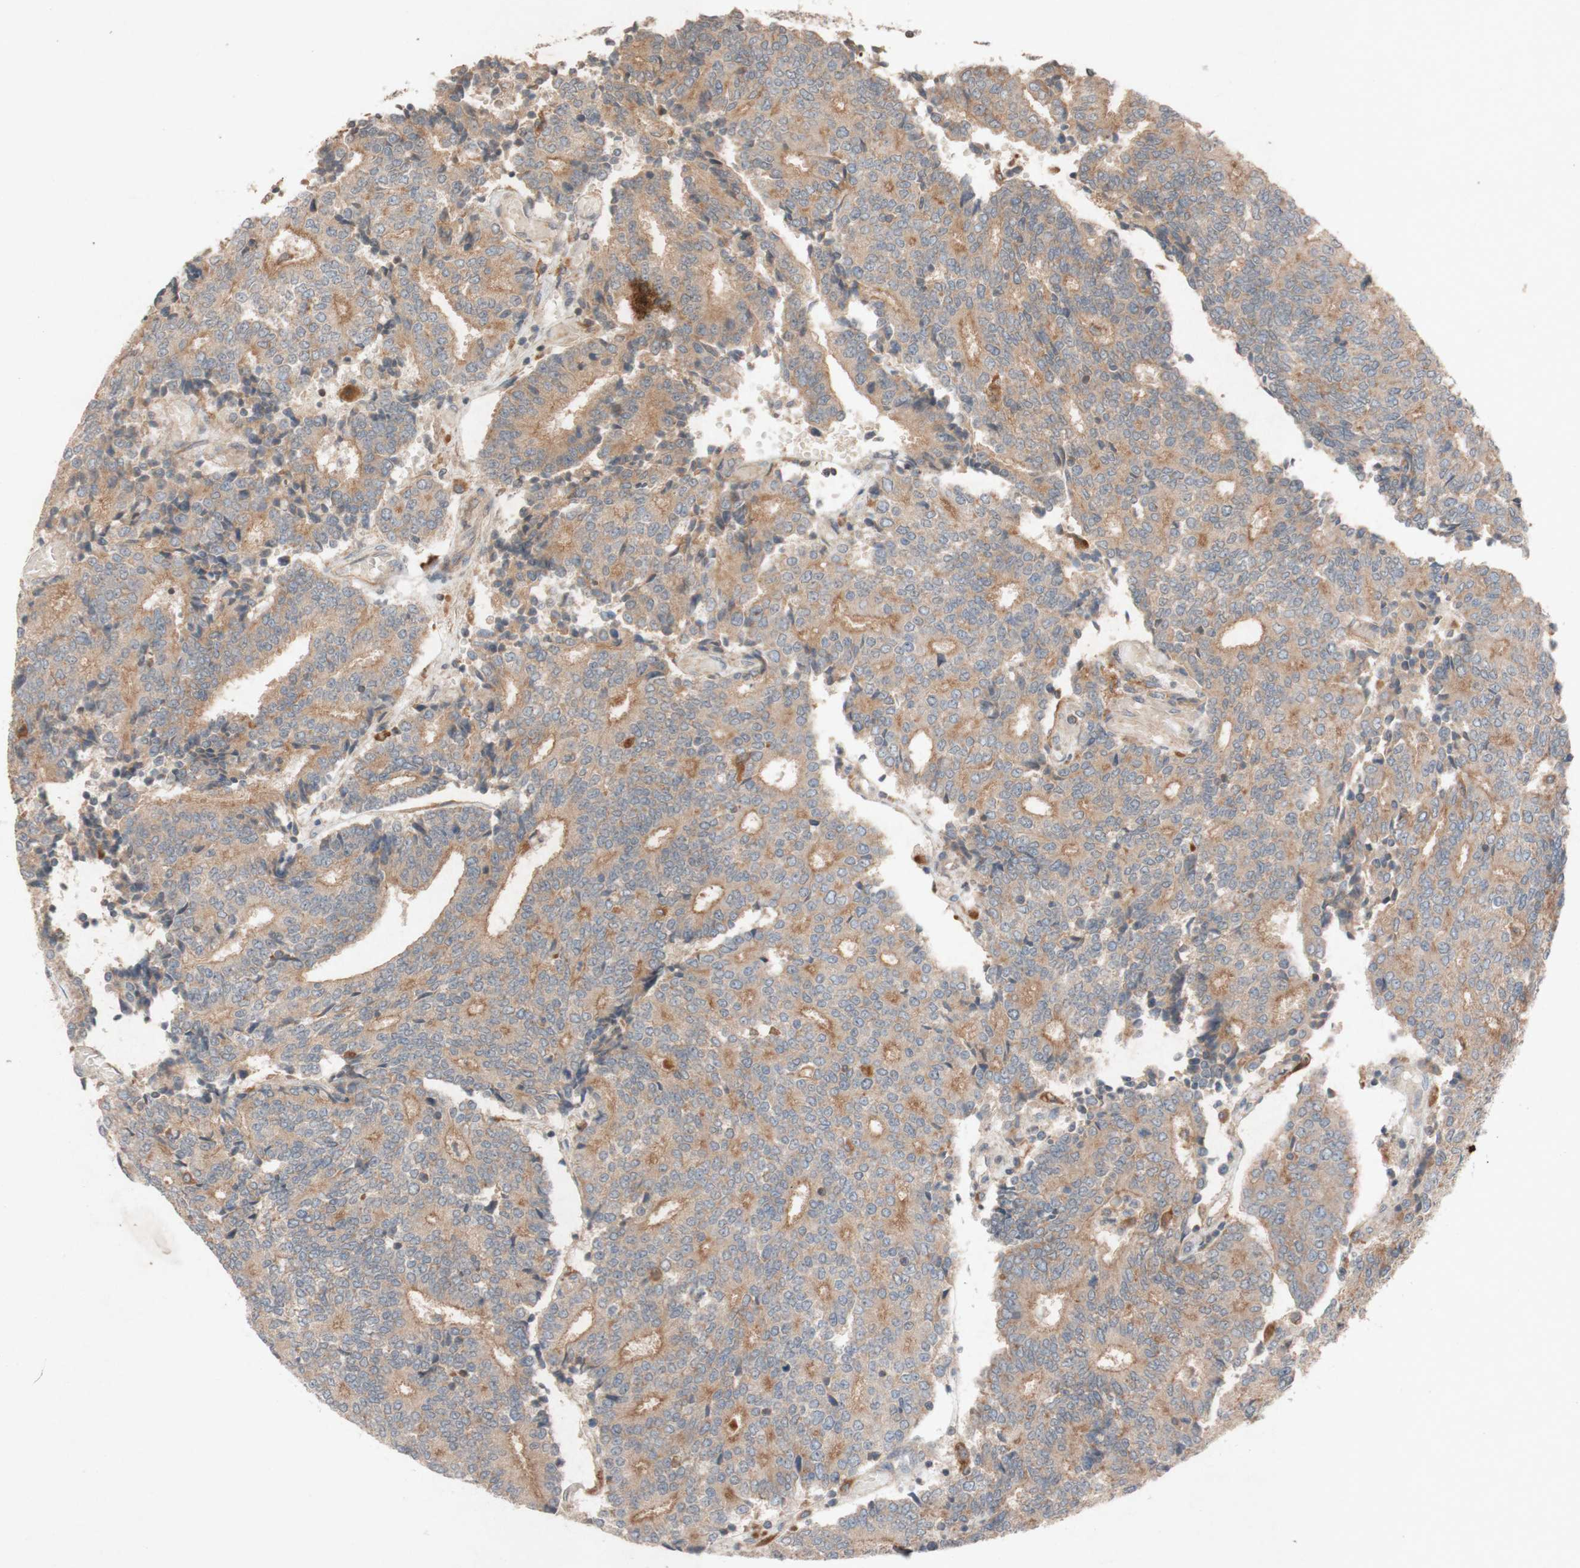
{"staining": {"intensity": "moderate", "quantity": "25%-75%", "location": "cytoplasmic/membranous"}, "tissue": "prostate cancer", "cell_type": "Tumor cells", "image_type": "cancer", "snomed": [{"axis": "morphology", "description": "Normal tissue, NOS"}, {"axis": "morphology", "description": "Adenocarcinoma, High grade"}, {"axis": "topography", "description": "Prostate"}, {"axis": "topography", "description": "Seminal veicle"}], "caption": "Moderate cytoplasmic/membranous protein expression is present in approximately 25%-75% of tumor cells in prostate cancer.", "gene": "ATP6V1F", "patient": {"sex": "male", "age": 55}}